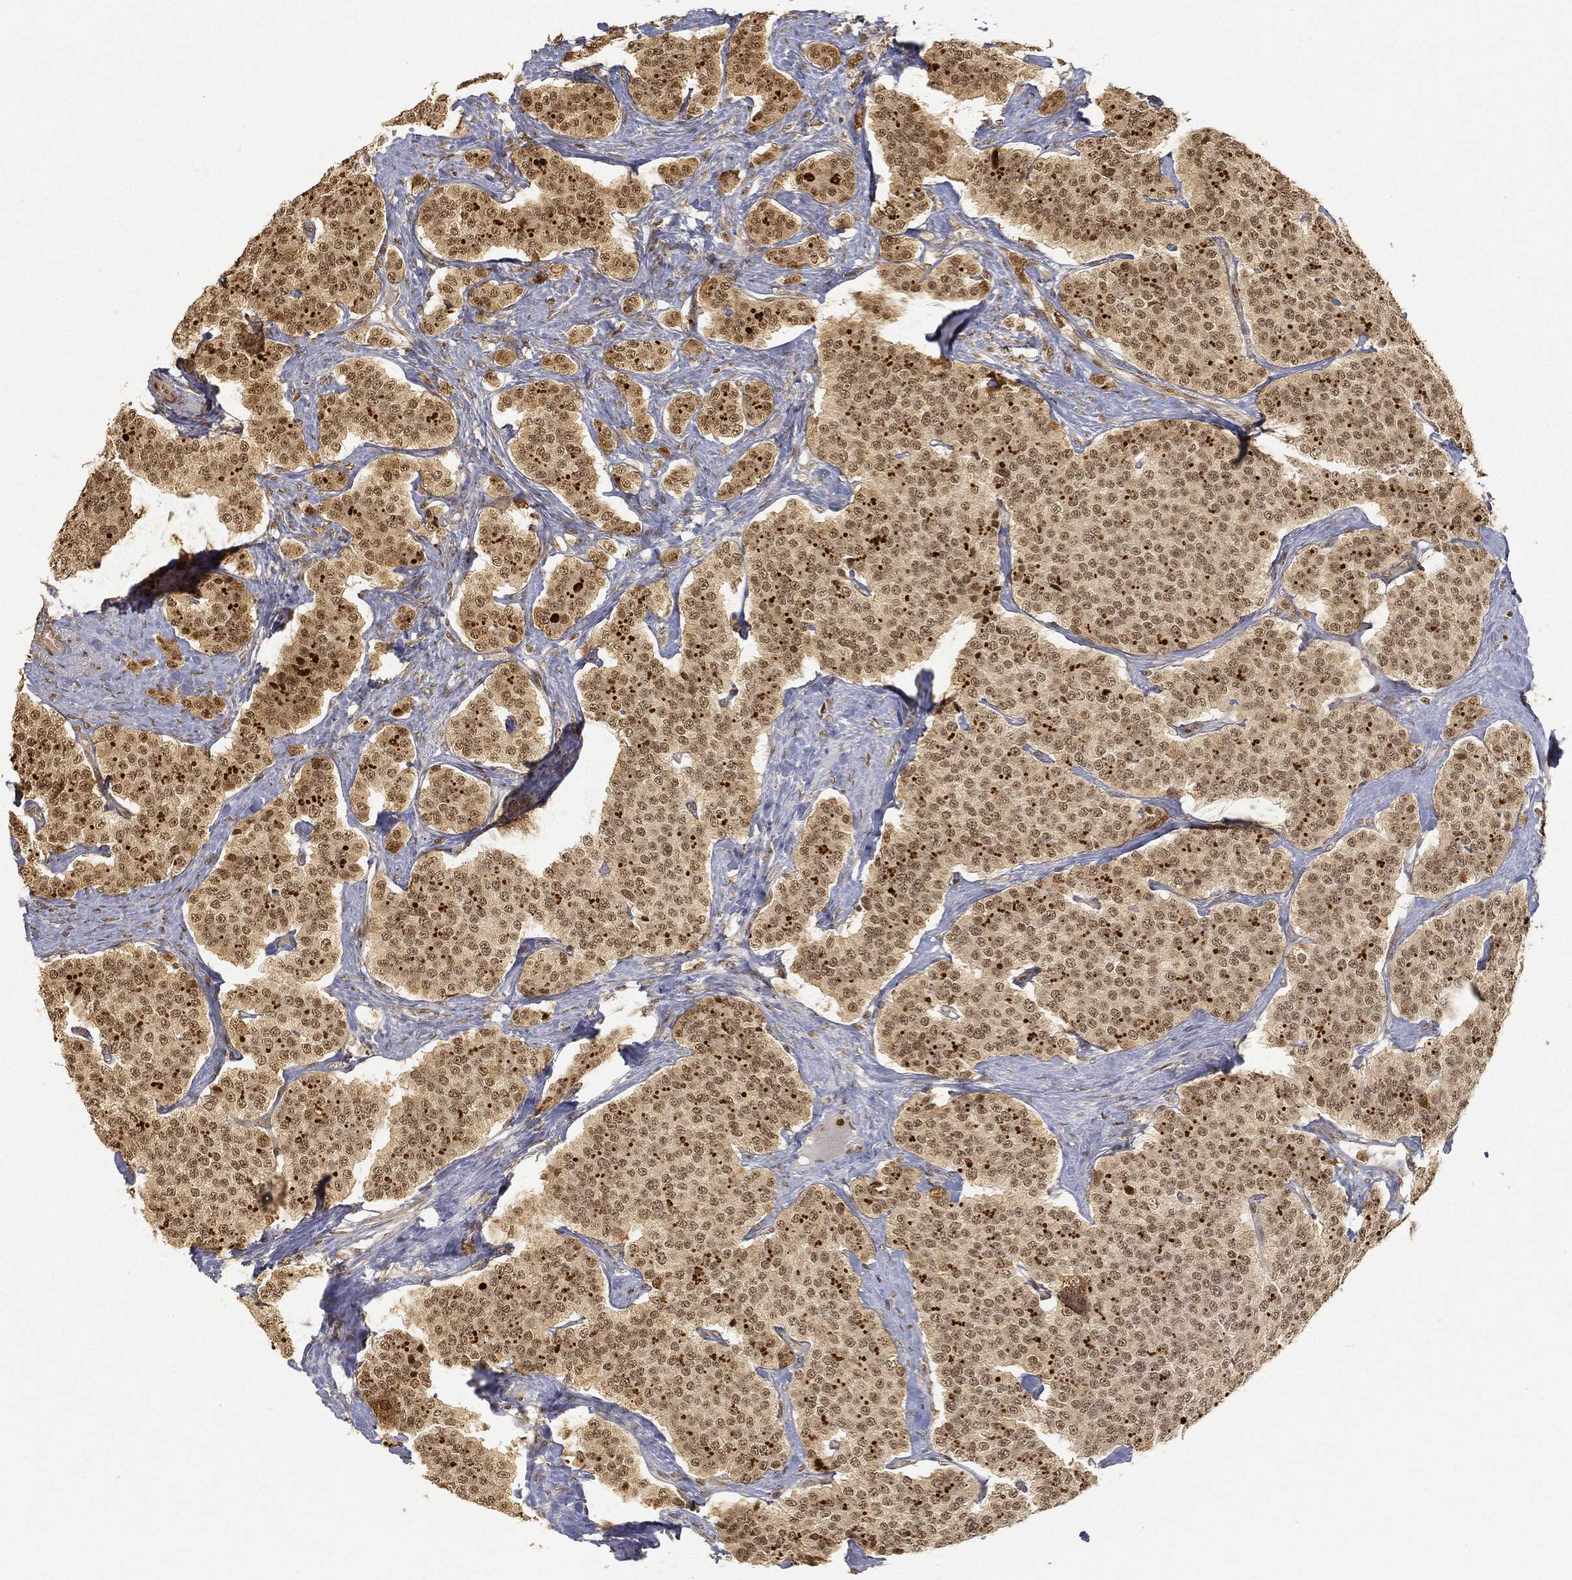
{"staining": {"intensity": "moderate", "quantity": "25%-75%", "location": "nuclear"}, "tissue": "carcinoid", "cell_type": "Tumor cells", "image_type": "cancer", "snomed": [{"axis": "morphology", "description": "Carcinoid, malignant, NOS"}, {"axis": "topography", "description": "Small intestine"}], "caption": "The immunohistochemical stain labels moderate nuclear expression in tumor cells of carcinoid tissue.", "gene": "CIB1", "patient": {"sex": "female", "age": 58}}